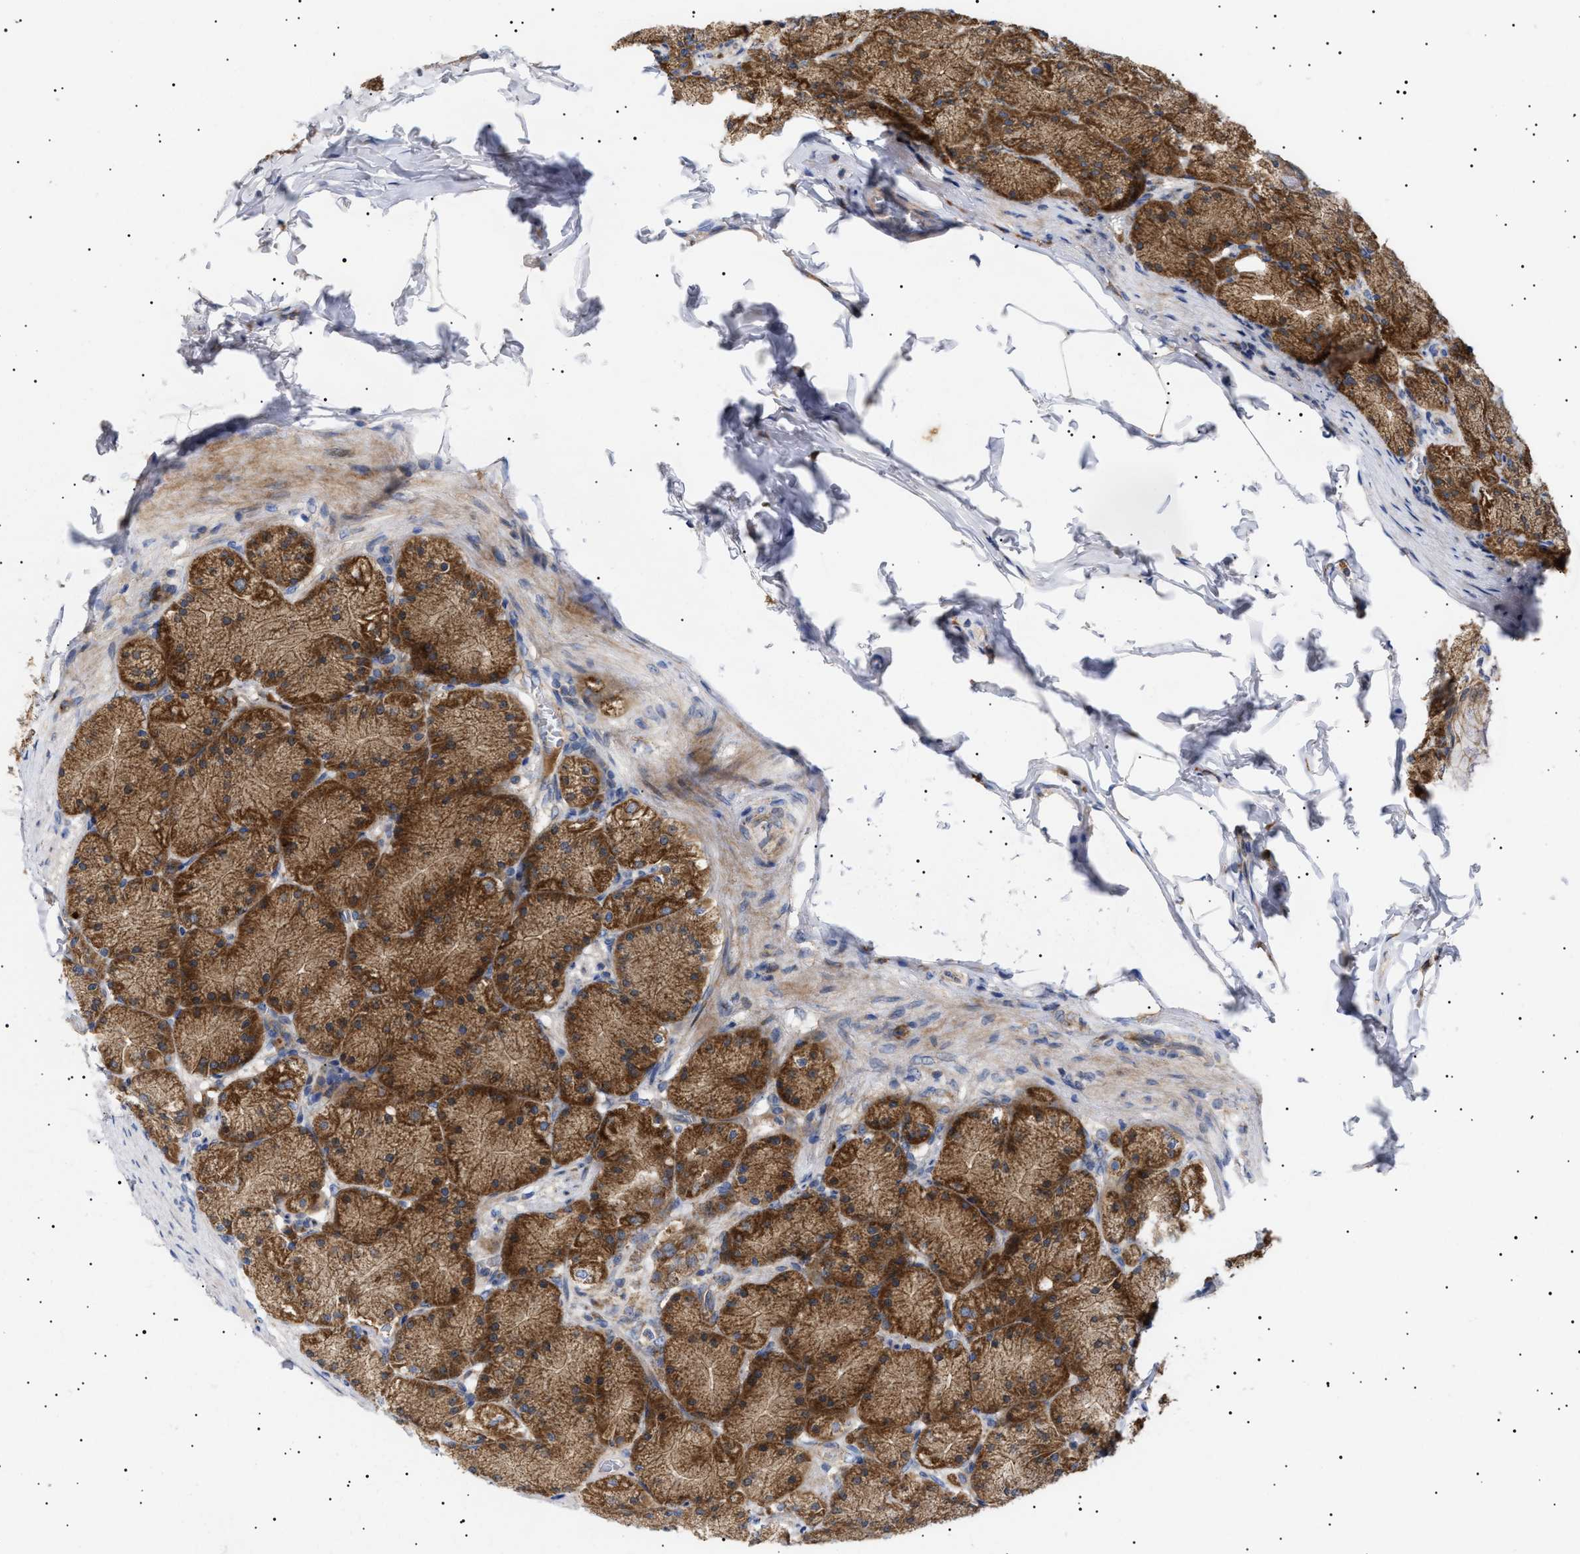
{"staining": {"intensity": "moderate", "quantity": ">75%", "location": "cytoplasmic/membranous"}, "tissue": "stomach", "cell_type": "Glandular cells", "image_type": "normal", "snomed": [{"axis": "morphology", "description": "Normal tissue, NOS"}, {"axis": "topography", "description": "Stomach, upper"}], "caption": "Immunohistochemistry (IHC) photomicrograph of unremarkable stomach: human stomach stained using immunohistochemistry reveals medium levels of moderate protein expression localized specifically in the cytoplasmic/membranous of glandular cells, appearing as a cytoplasmic/membranous brown color.", "gene": "MRPL10", "patient": {"sex": "female", "age": 56}}